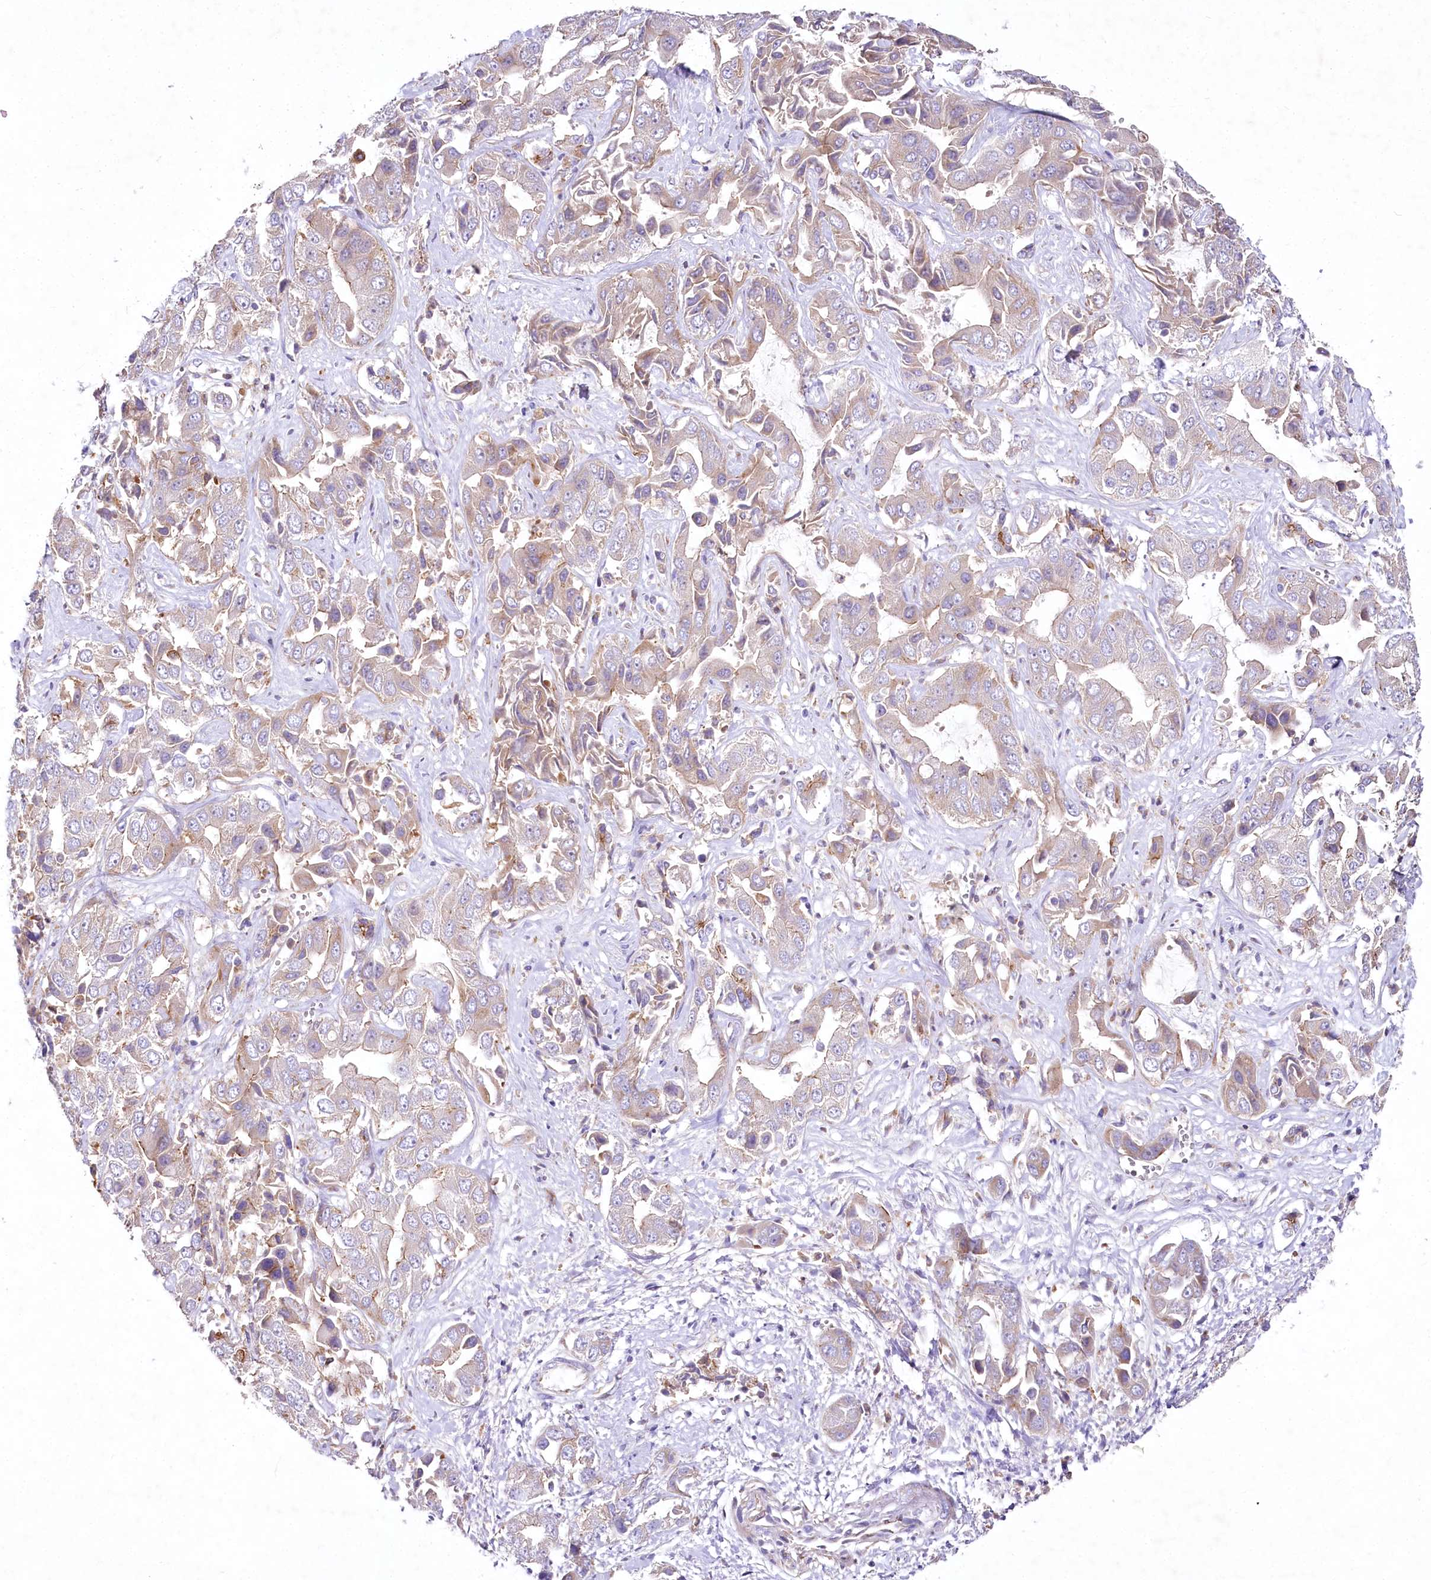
{"staining": {"intensity": "weak", "quantity": "<25%", "location": "cytoplasmic/membranous"}, "tissue": "liver cancer", "cell_type": "Tumor cells", "image_type": "cancer", "snomed": [{"axis": "morphology", "description": "Cholangiocarcinoma"}, {"axis": "topography", "description": "Liver"}], "caption": "Liver cancer was stained to show a protein in brown. There is no significant staining in tumor cells.", "gene": "STX6", "patient": {"sex": "female", "age": 52}}